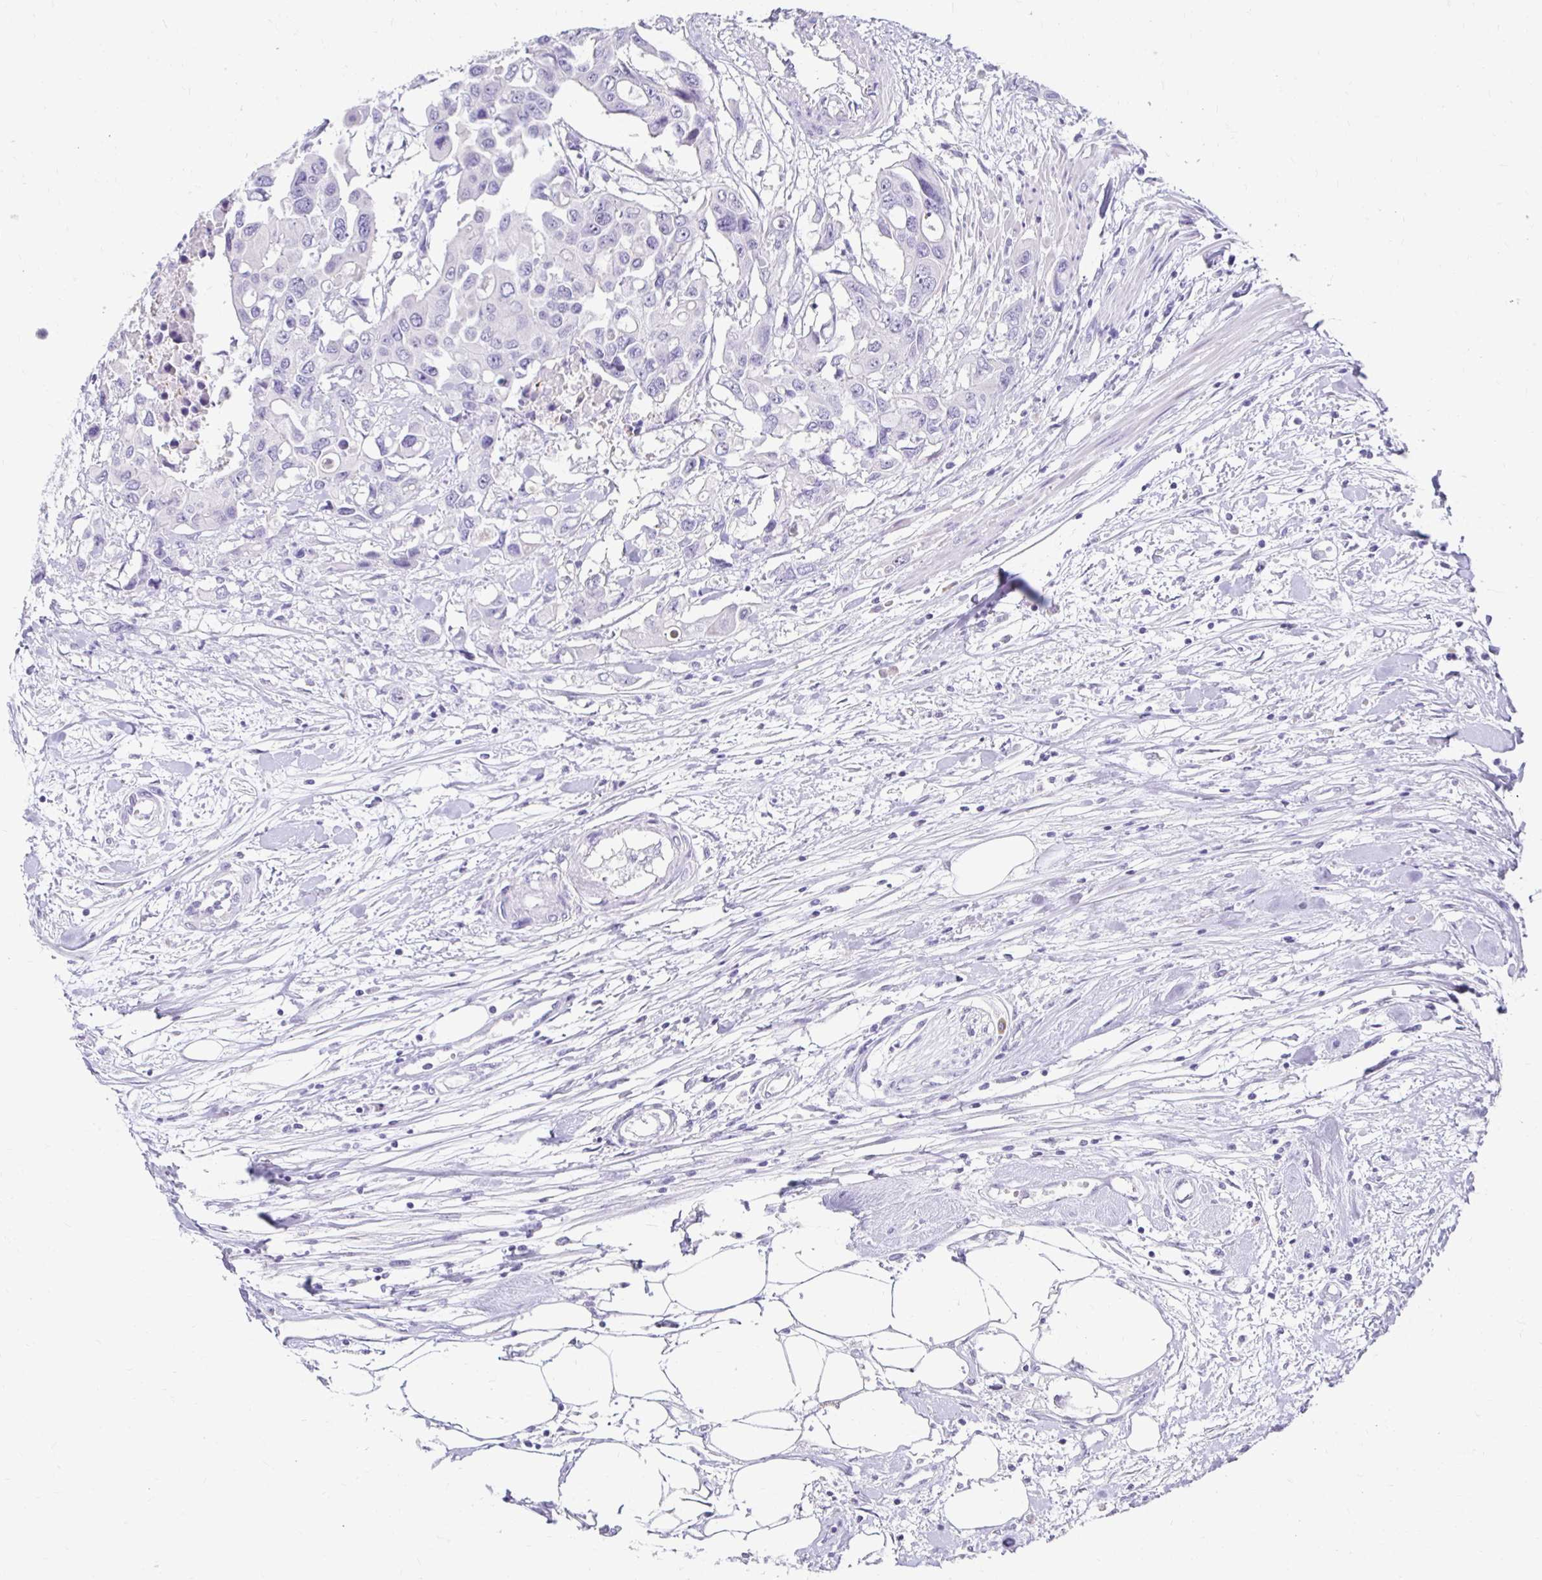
{"staining": {"intensity": "negative", "quantity": "none", "location": "none"}, "tissue": "colorectal cancer", "cell_type": "Tumor cells", "image_type": "cancer", "snomed": [{"axis": "morphology", "description": "Adenocarcinoma, NOS"}, {"axis": "topography", "description": "Colon"}], "caption": "High magnification brightfield microscopy of colorectal cancer (adenocarcinoma) stained with DAB (brown) and counterstained with hematoxylin (blue): tumor cells show no significant expression.", "gene": "CST6", "patient": {"sex": "male", "age": 77}}